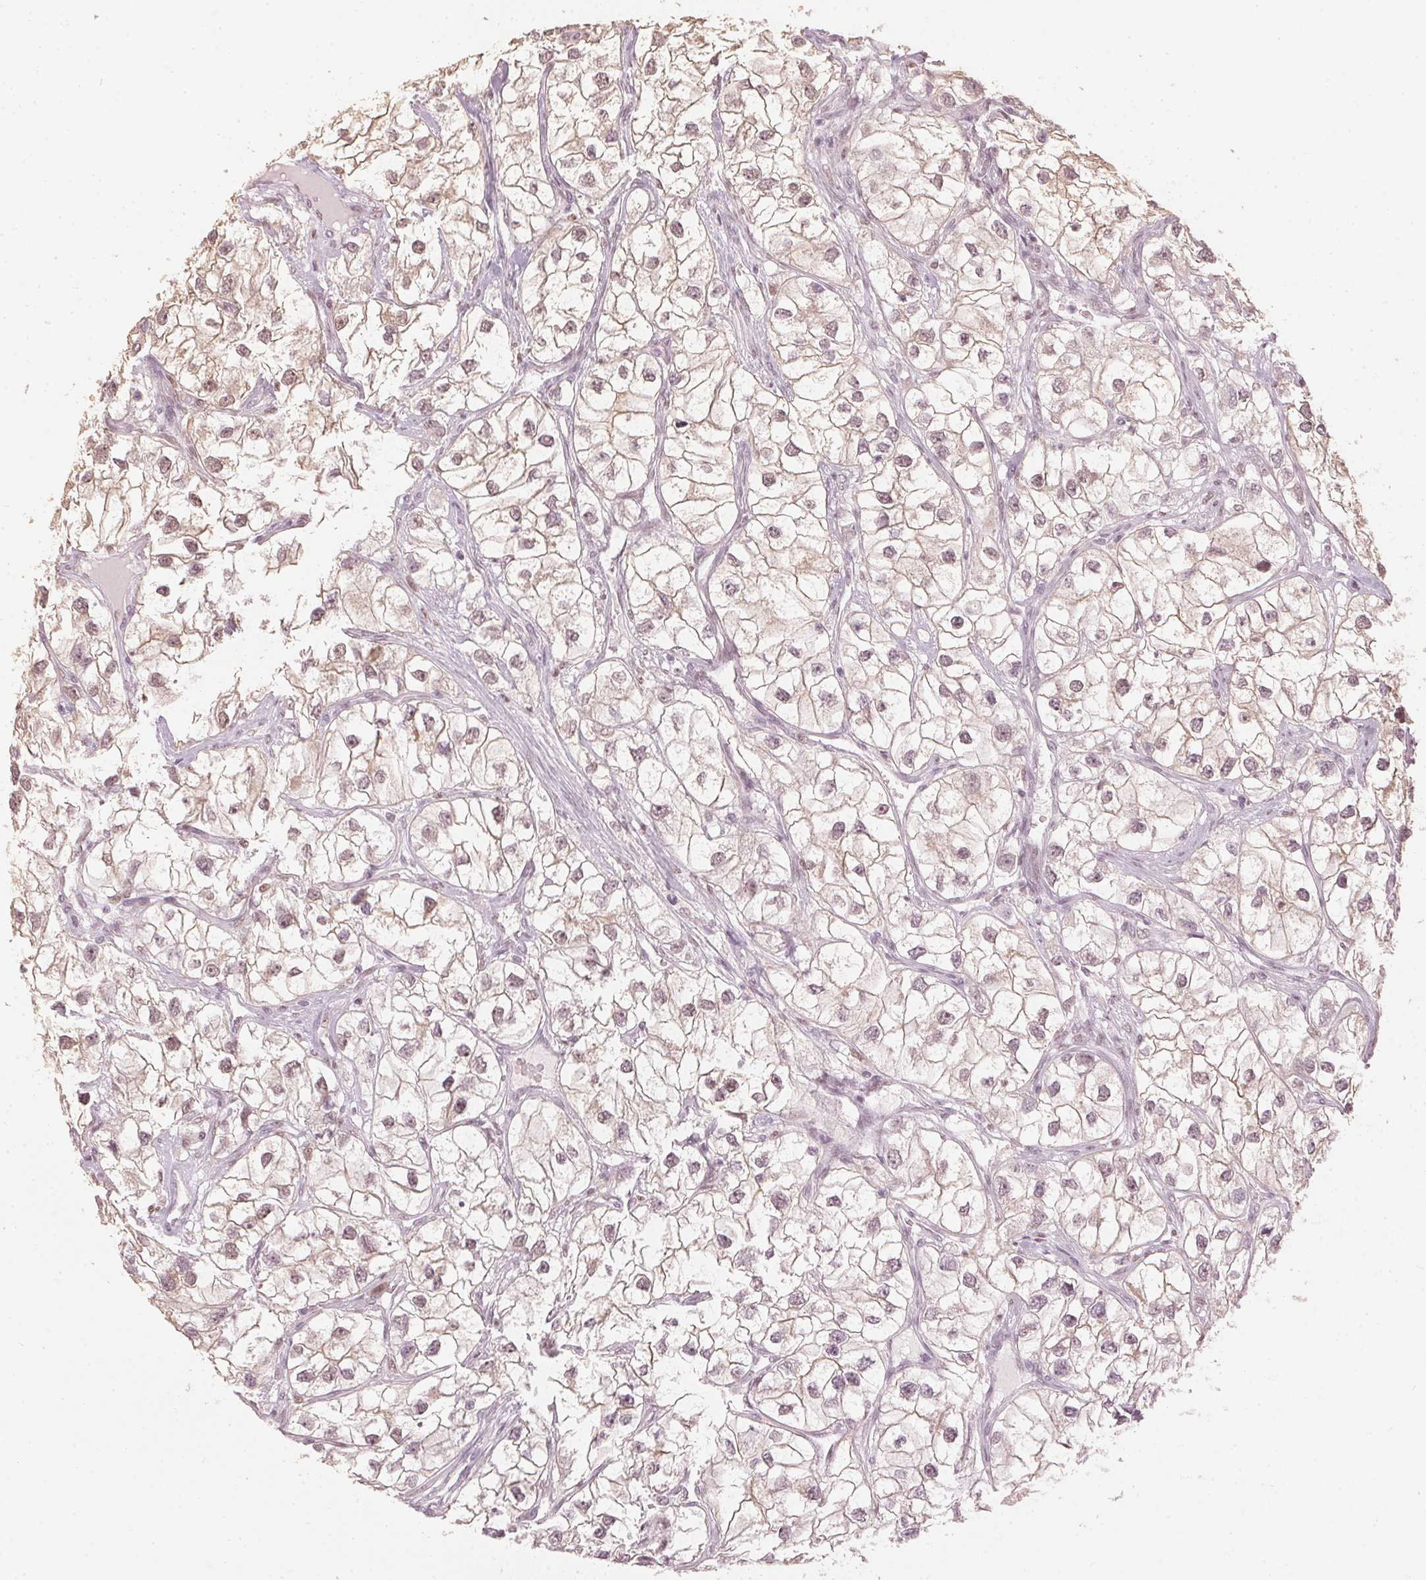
{"staining": {"intensity": "weak", "quantity": "<25%", "location": "nuclear"}, "tissue": "renal cancer", "cell_type": "Tumor cells", "image_type": "cancer", "snomed": [{"axis": "morphology", "description": "Adenocarcinoma, NOS"}, {"axis": "topography", "description": "Kidney"}], "caption": "A photomicrograph of human adenocarcinoma (renal) is negative for staining in tumor cells.", "gene": "SLC39A3", "patient": {"sex": "male", "age": 59}}